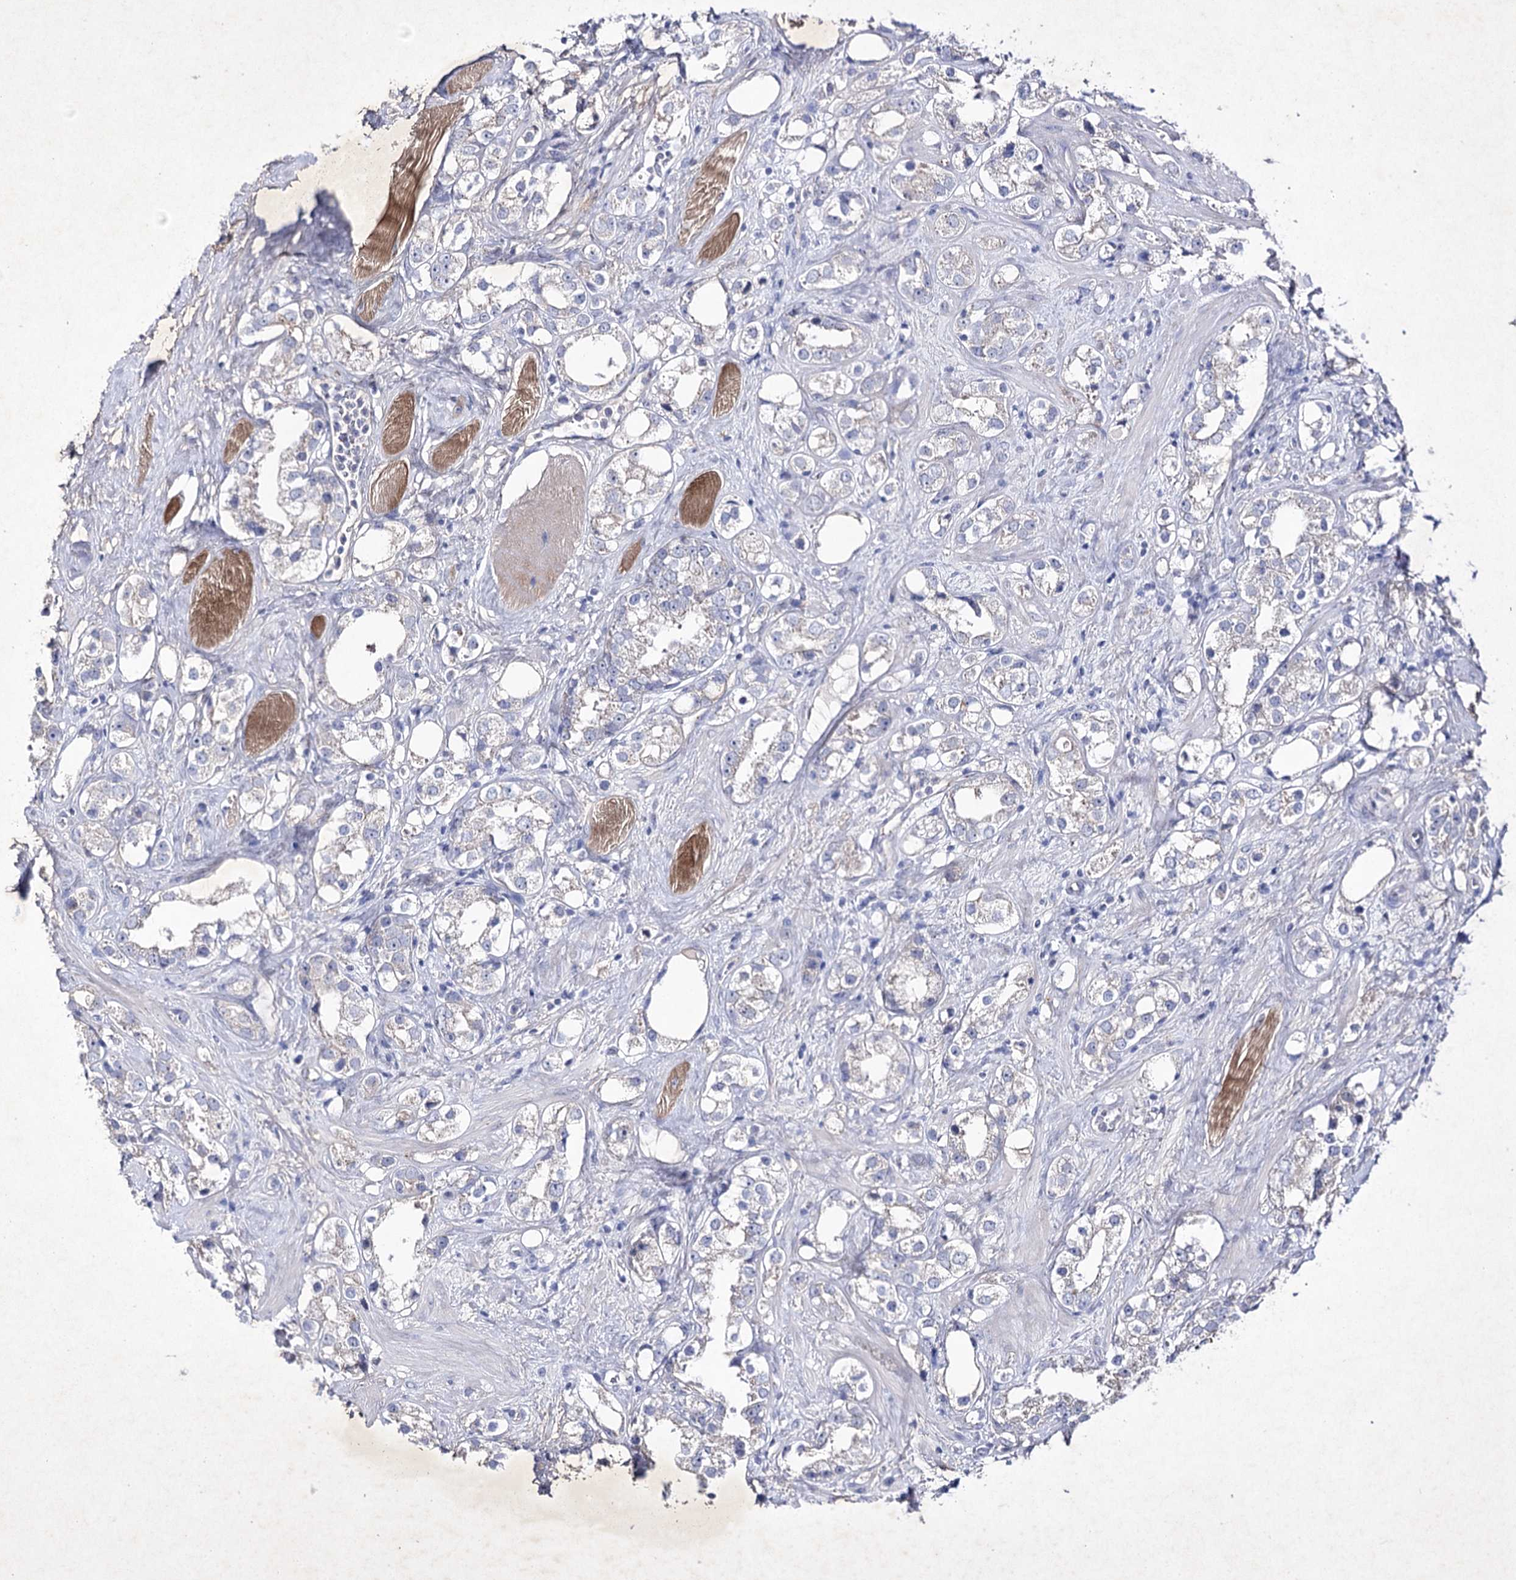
{"staining": {"intensity": "negative", "quantity": "none", "location": "none"}, "tissue": "prostate cancer", "cell_type": "Tumor cells", "image_type": "cancer", "snomed": [{"axis": "morphology", "description": "Adenocarcinoma, NOS"}, {"axis": "topography", "description": "Prostate"}], "caption": "Protein analysis of prostate adenocarcinoma exhibits no significant staining in tumor cells.", "gene": "COX15", "patient": {"sex": "male", "age": 79}}